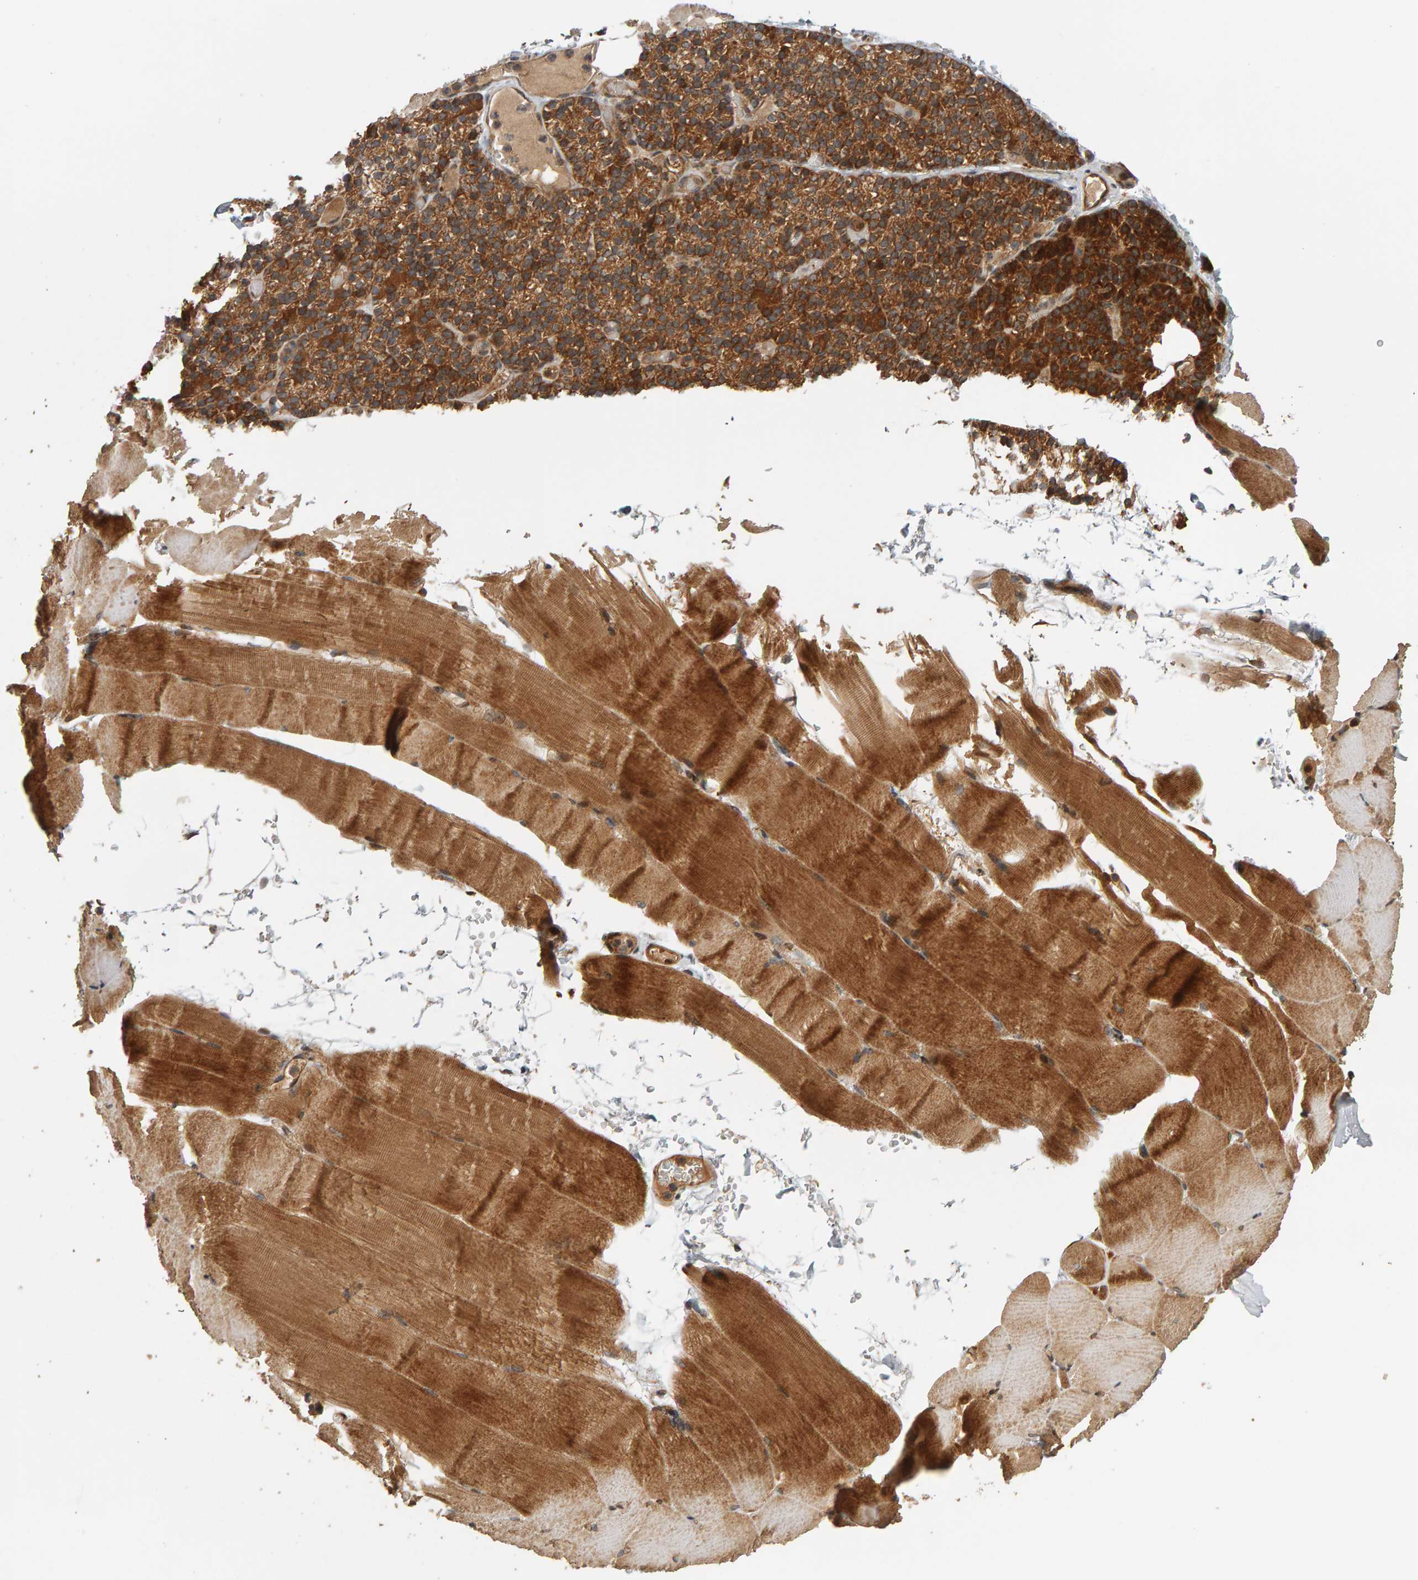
{"staining": {"intensity": "moderate", "quantity": ">75%", "location": "cytoplasmic/membranous"}, "tissue": "skeletal muscle", "cell_type": "Myocytes", "image_type": "normal", "snomed": [{"axis": "morphology", "description": "Normal tissue, NOS"}, {"axis": "topography", "description": "Skeletal muscle"}, {"axis": "topography", "description": "Parathyroid gland"}], "caption": "Immunohistochemical staining of normal skeletal muscle reveals moderate cytoplasmic/membranous protein staining in about >75% of myocytes. (brown staining indicates protein expression, while blue staining denotes nuclei).", "gene": "ZFAND1", "patient": {"sex": "female", "age": 37}}